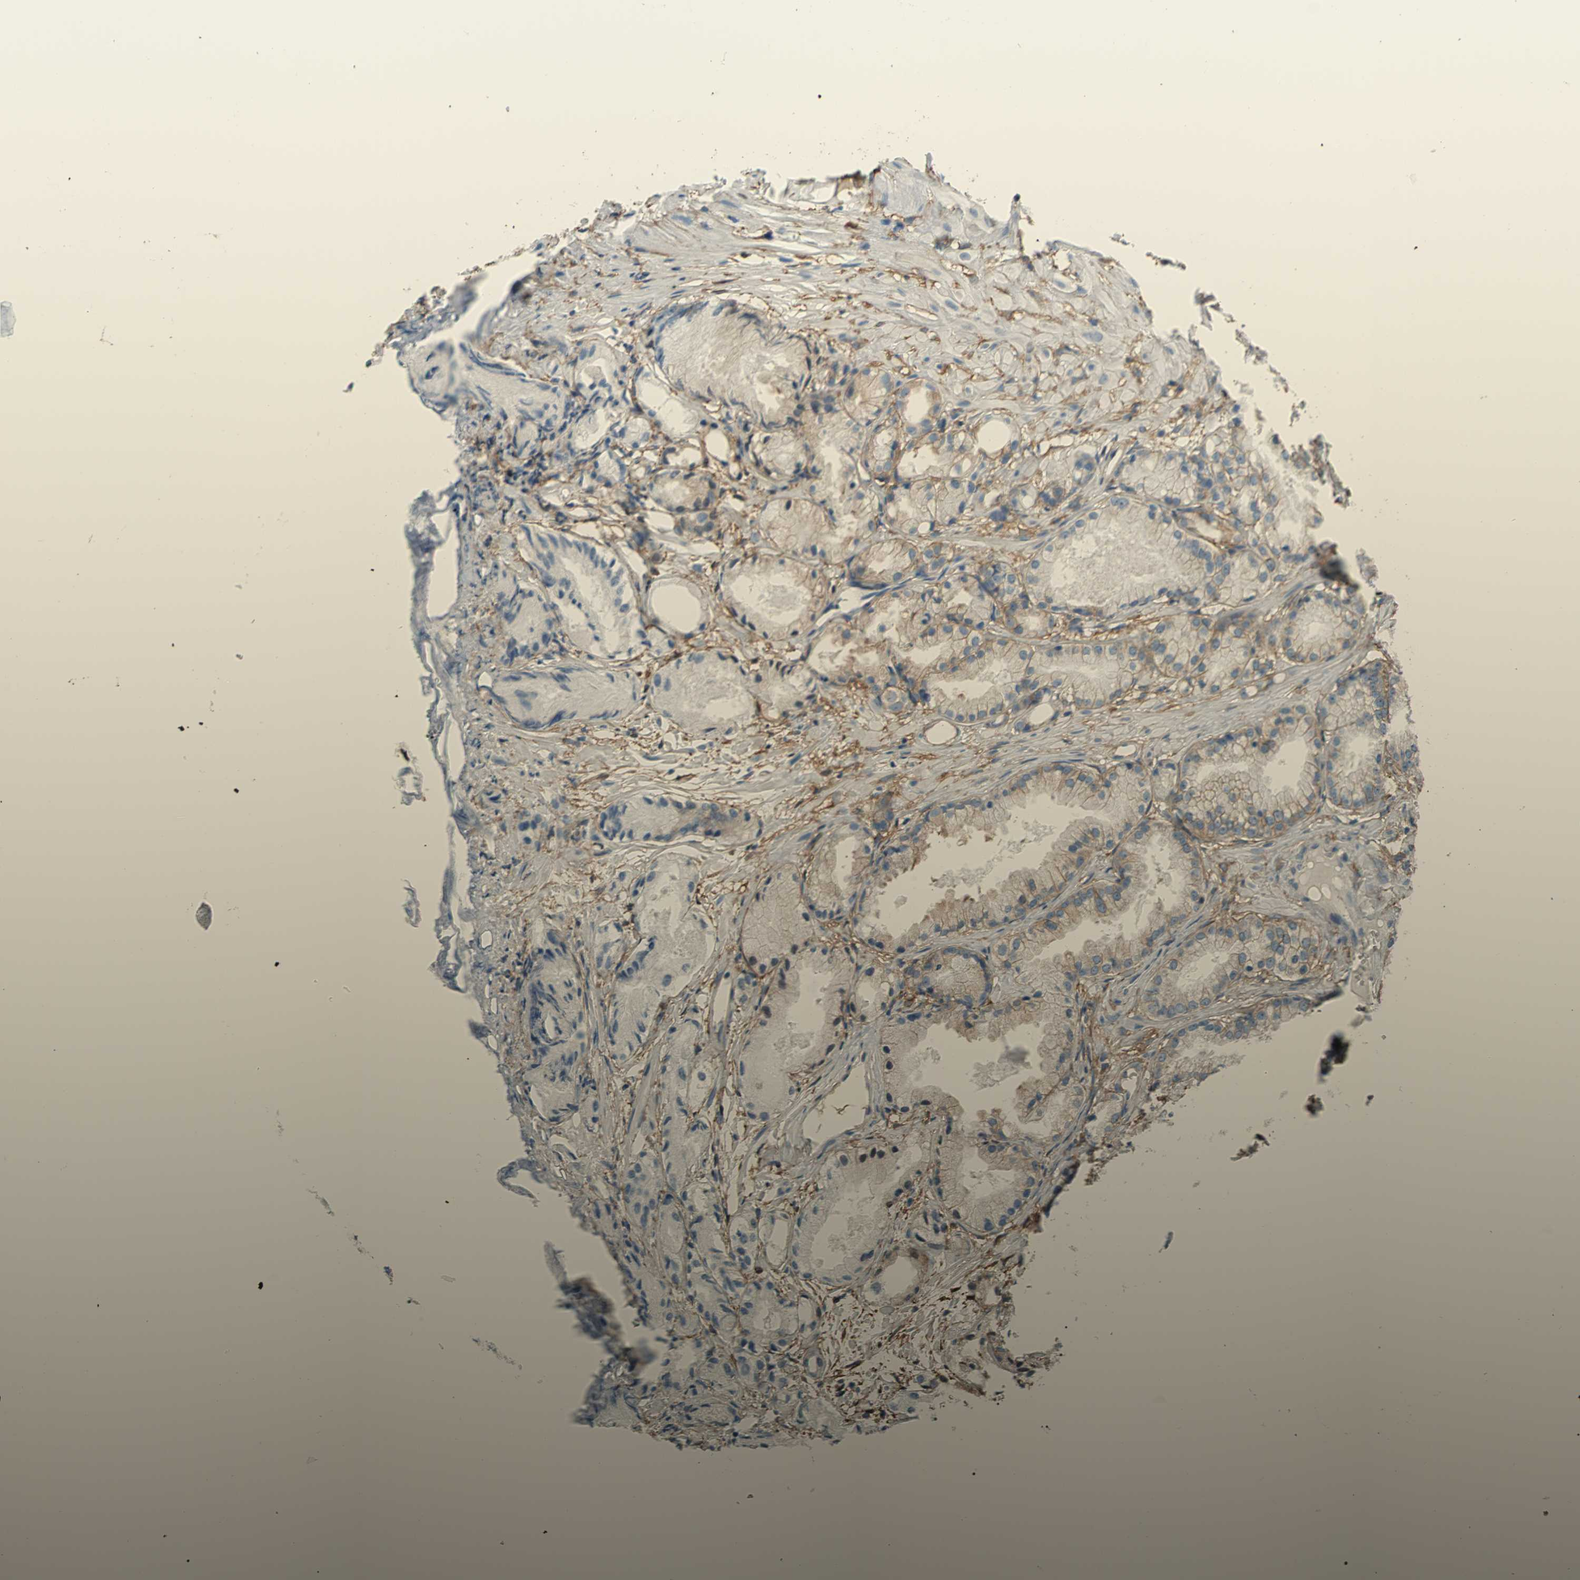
{"staining": {"intensity": "weak", "quantity": "25%-75%", "location": "cytoplasmic/membranous"}, "tissue": "prostate cancer", "cell_type": "Tumor cells", "image_type": "cancer", "snomed": [{"axis": "morphology", "description": "Adenocarcinoma, Low grade"}, {"axis": "topography", "description": "Prostate"}], "caption": "Immunohistochemical staining of prostate adenocarcinoma (low-grade) displays low levels of weak cytoplasmic/membranous protein positivity in approximately 25%-75% of tumor cells.", "gene": "ADD1", "patient": {"sex": "male", "age": 72}}